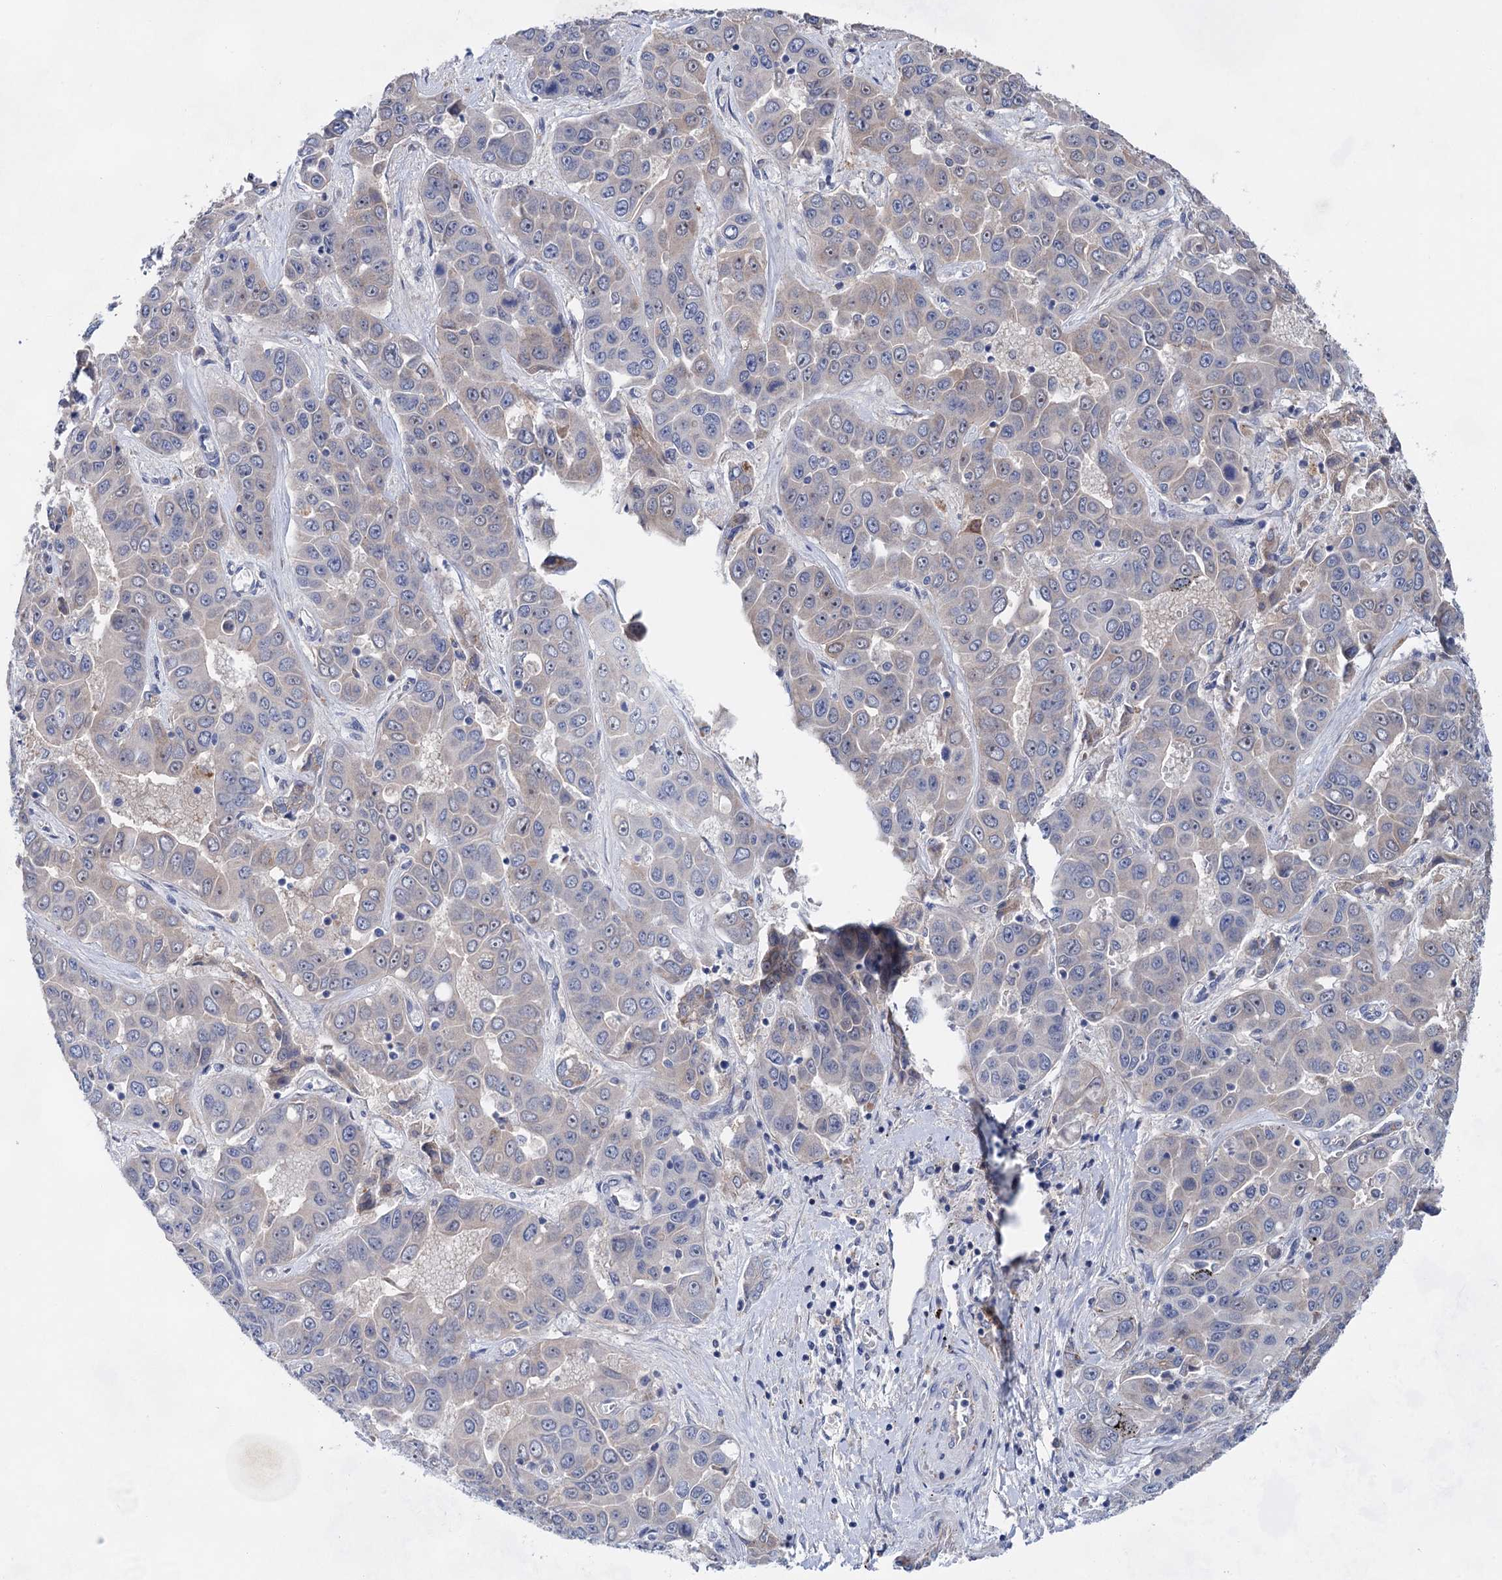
{"staining": {"intensity": "negative", "quantity": "none", "location": "none"}, "tissue": "liver cancer", "cell_type": "Tumor cells", "image_type": "cancer", "snomed": [{"axis": "morphology", "description": "Cholangiocarcinoma"}, {"axis": "topography", "description": "Liver"}], "caption": "This is an immunohistochemistry photomicrograph of liver cancer (cholangiocarcinoma). There is no expression in tumor cells.", "gene": "MORN3", "patient": {"sex": "female", "age": 52}}